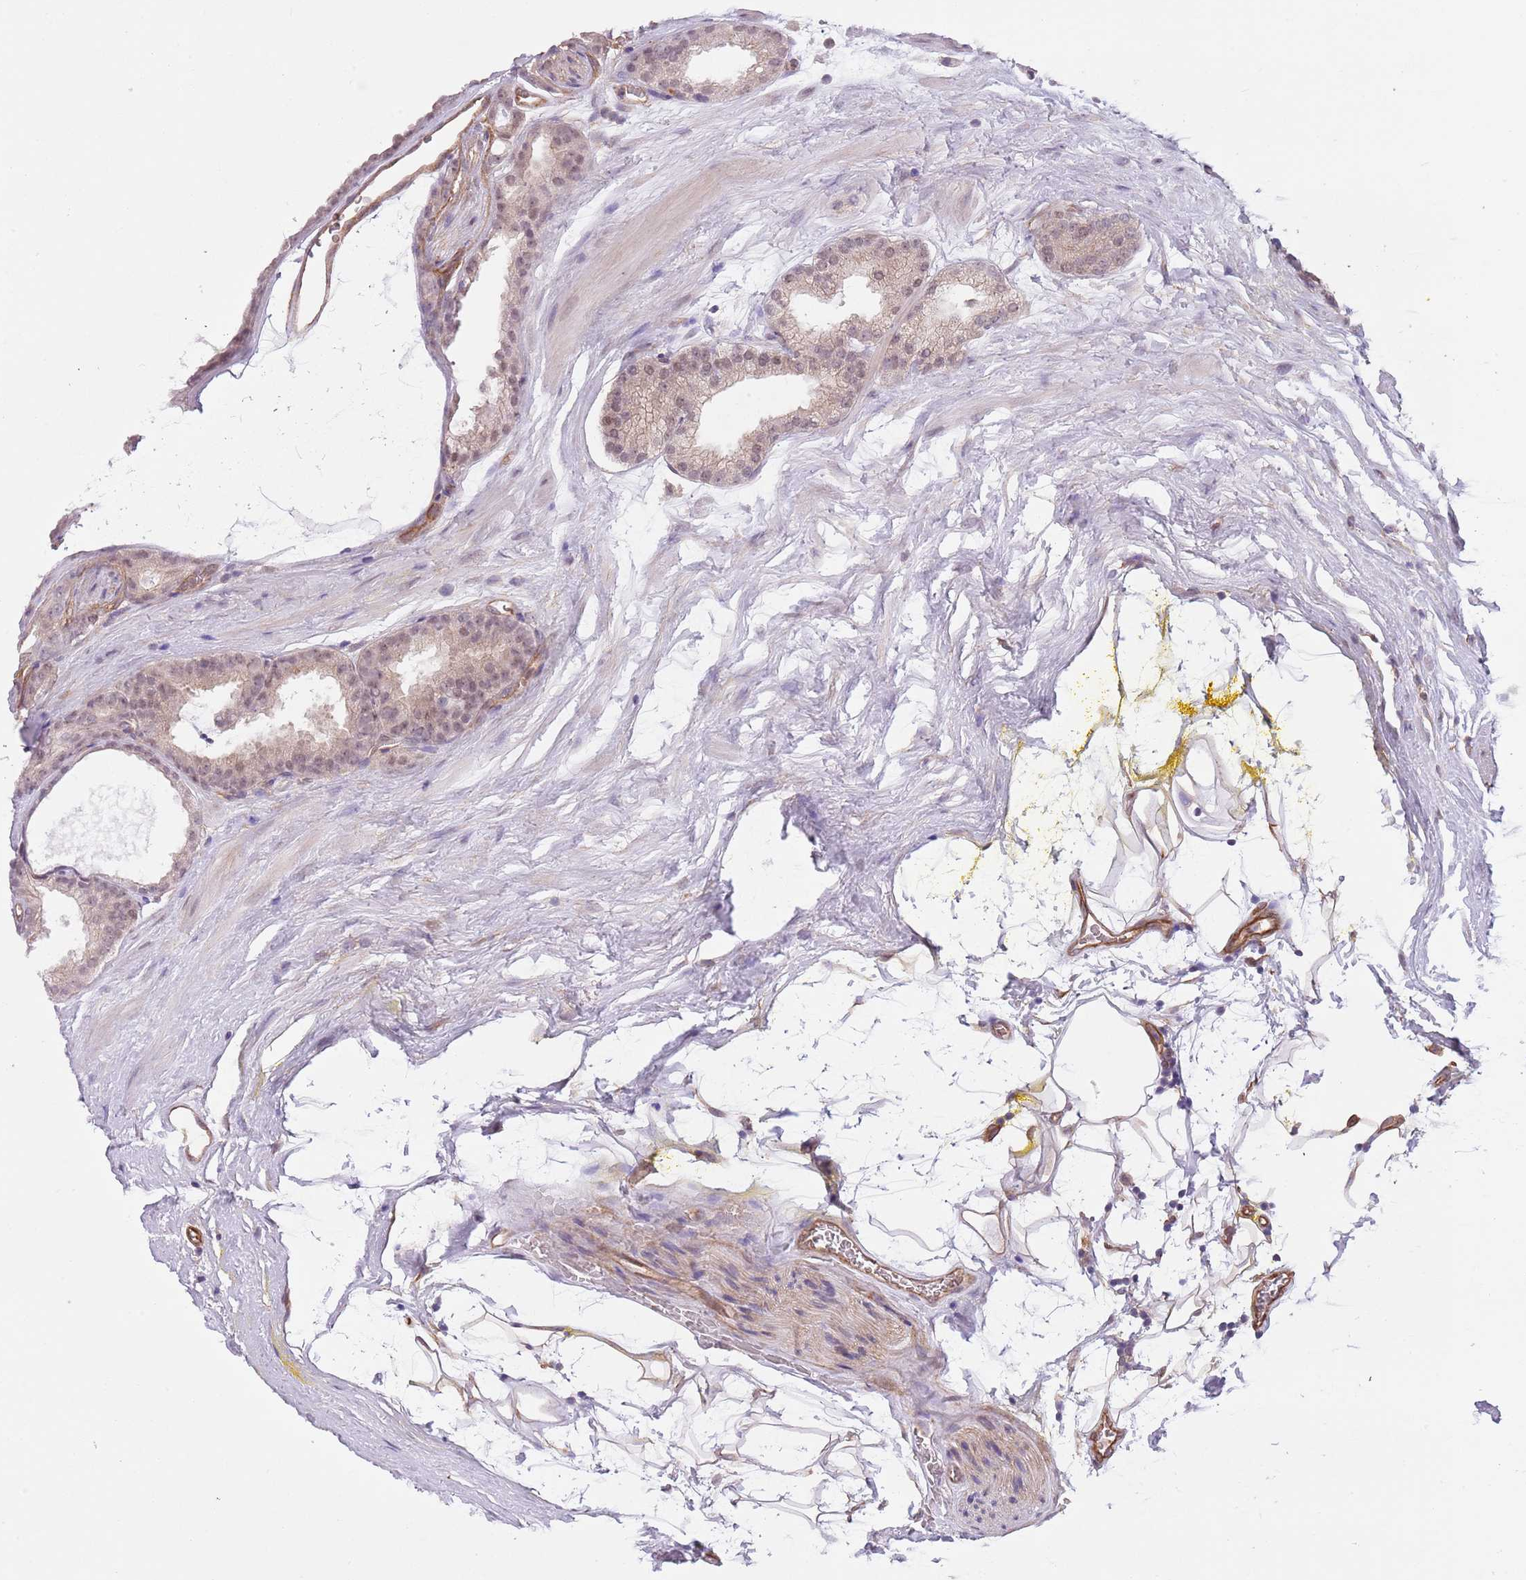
{"staining": {"intensity": "moderate", "quantity": ">75%", "location": "nuclear"}, "tissue": "prostate cancer", "cell_type": "Tumor cells", "image_type": "cancer", "snomed": [{"axis": "morphology", "description": "Adenocarcinoma, High grade"}, {"axis": "topography", "description": "Prostate"}], "caption": "The immunohistochemical stain shows moderate nuclear positivity in tumor cells of prostate cancer (adenocarcinoma (high-grade)) tissue. The staining was performed using DAB (3,3'-diaminobenzidine) to visualize the protein expression in brown, while the nuclei were stained in blue with hematoxylin (Magnification: 20x).", "gene": "CREBZF", "patient": {"sex": "male", "age": 72}}